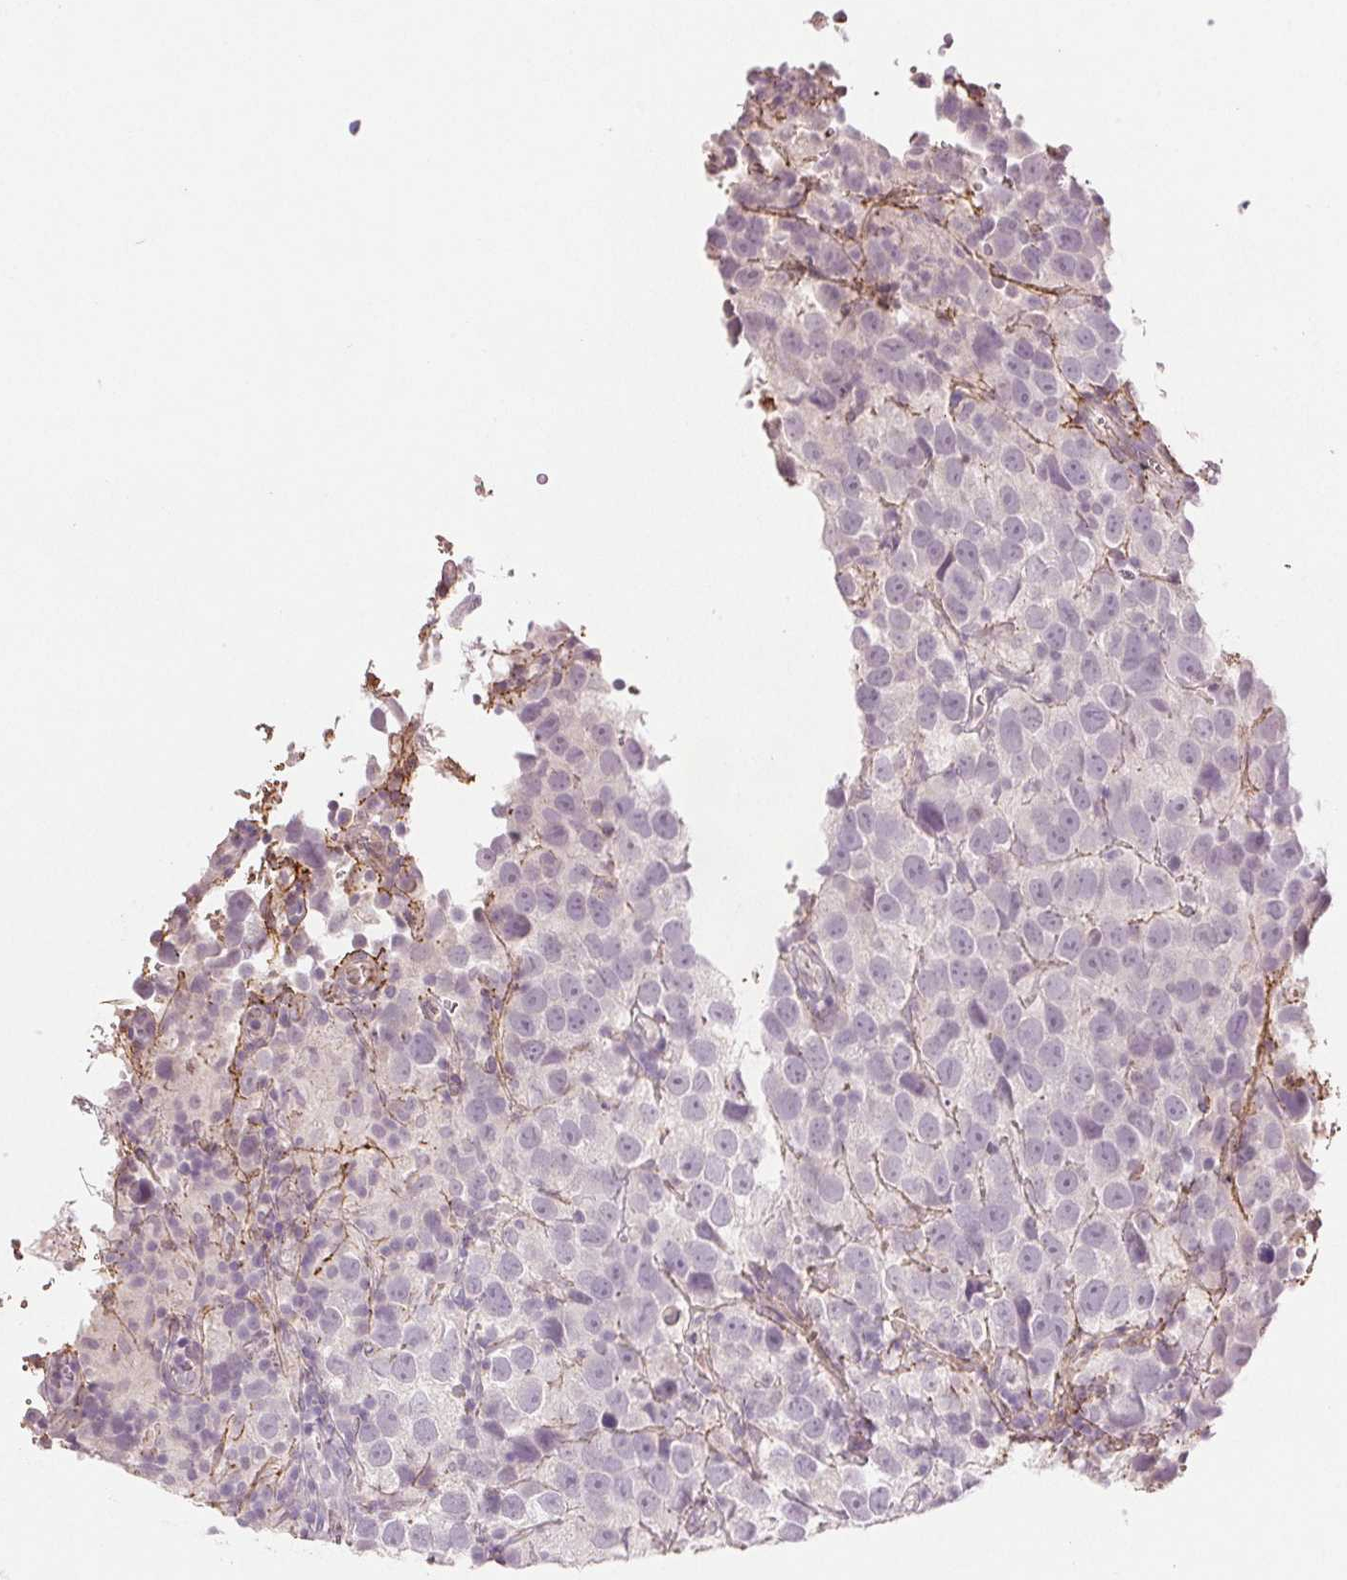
{"staining": {"intensity": "negative", "quantity": "none", "location": "none"}, "tissue": "testis cancer", "cell_type": "Tumor cells", "image_type": "cancer", "snomed": [{"axis": "morphology", "description": "Seminoma, NOS"}, {"axis": "topography", "description": "Testis"}], "caption": "DAB (3,3'-diaminobenzidine) immunohistochemical staining of human testis cancer shows no significant expression in tumor cells.", "gene": "FBN1", "patient": {"sex": "male", "age": 26}}